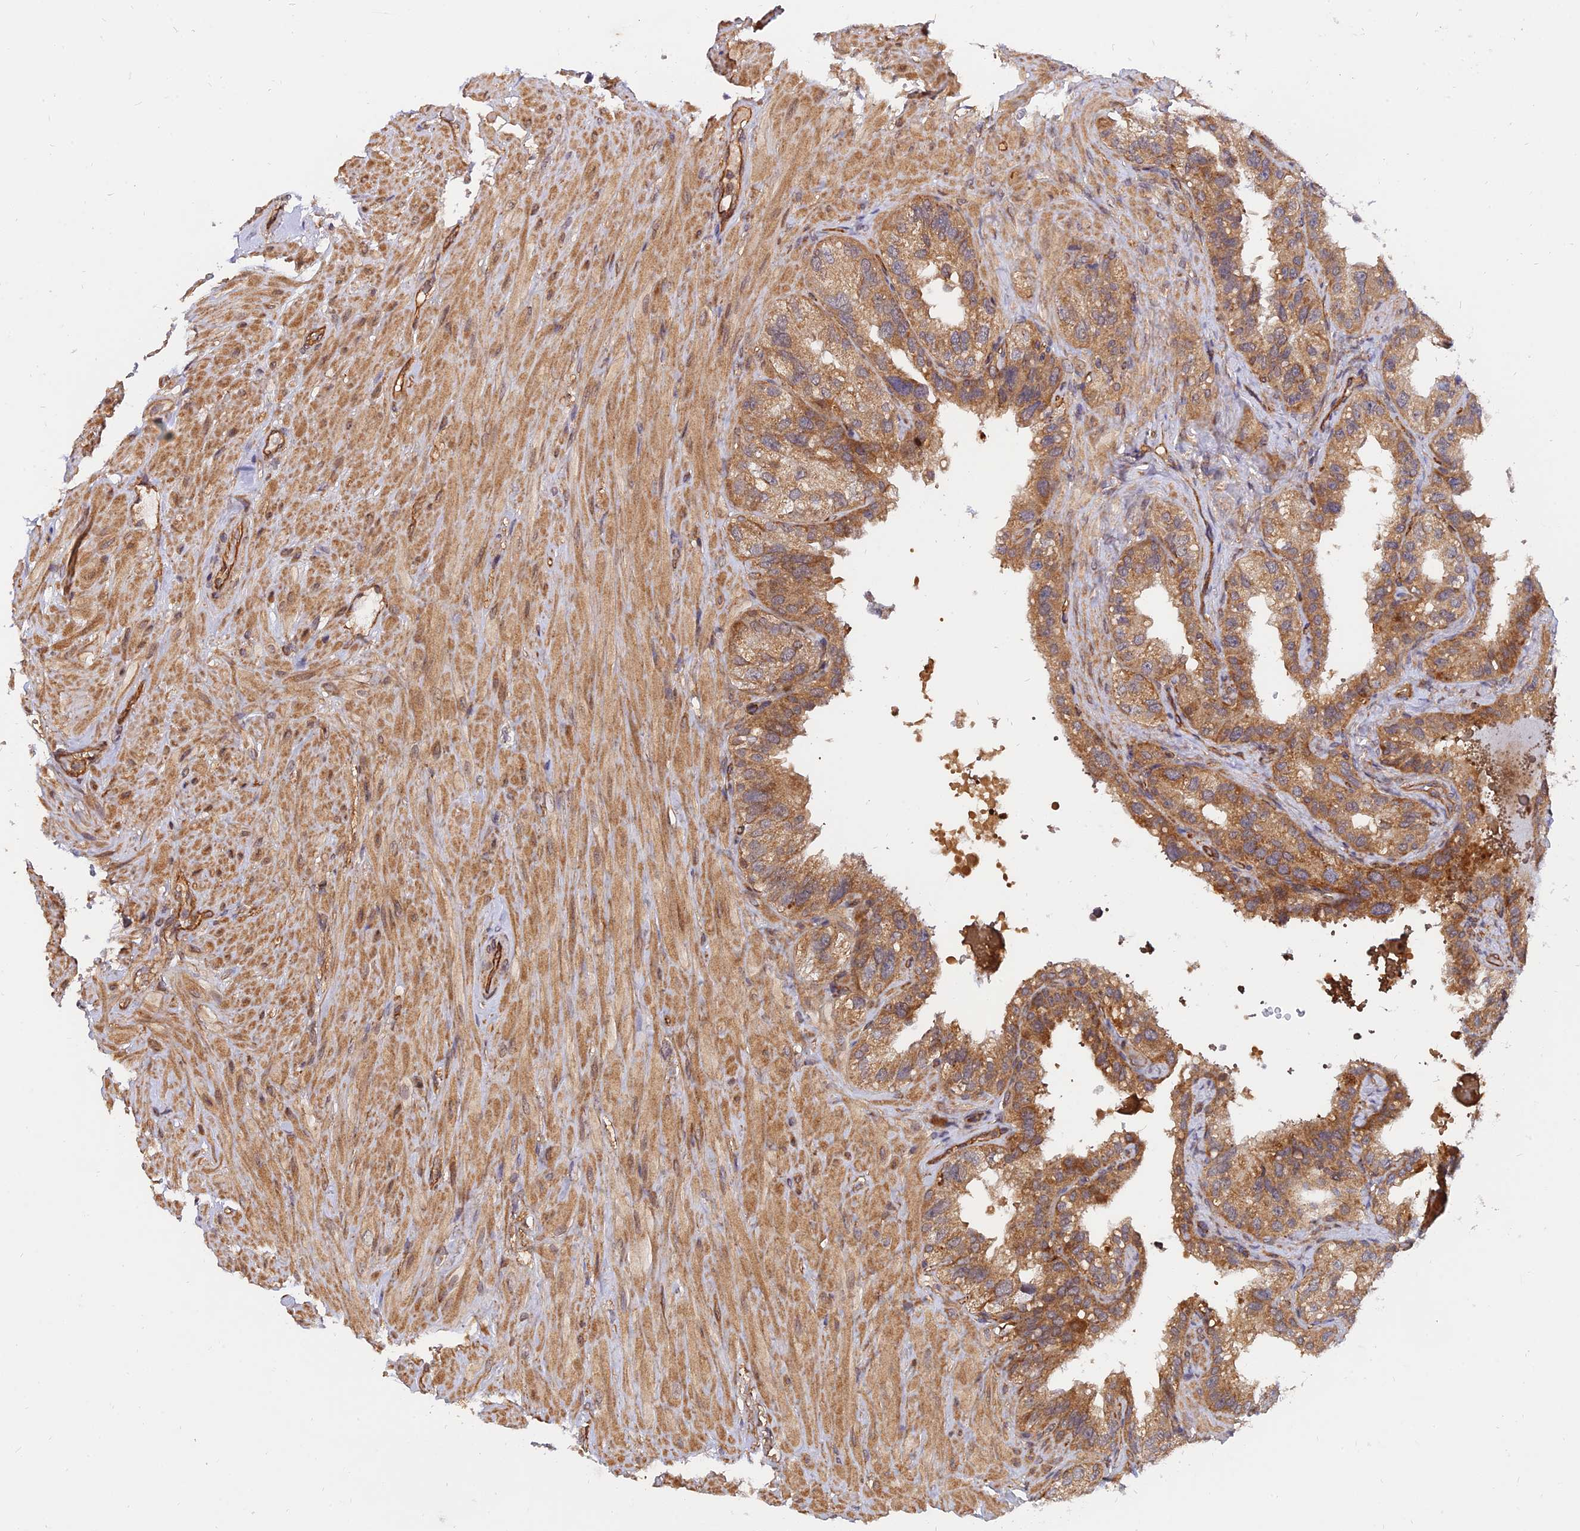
{"staining": {"intensity": "moderate", "quantity": ">75%", "location": "cytoplasmic/membranous"}, "tissue": "seminal vesicle", "cell_type": "Glandular cells", "image_type": "normal", "snomed": [{"axis": "morphology", "description": "Normal tissue, NOS"}, {"axis": "topography", "description": "Seminal veicle"}], "caption": "This is a photomicrograph of immunohistochemistry staining of normal seminal vesicle, which shows moderate expression in the cytoplasmic/membranous of glandular cells.", "gene": "WDR41", "patient": {"sex": "male", "age": 68}}